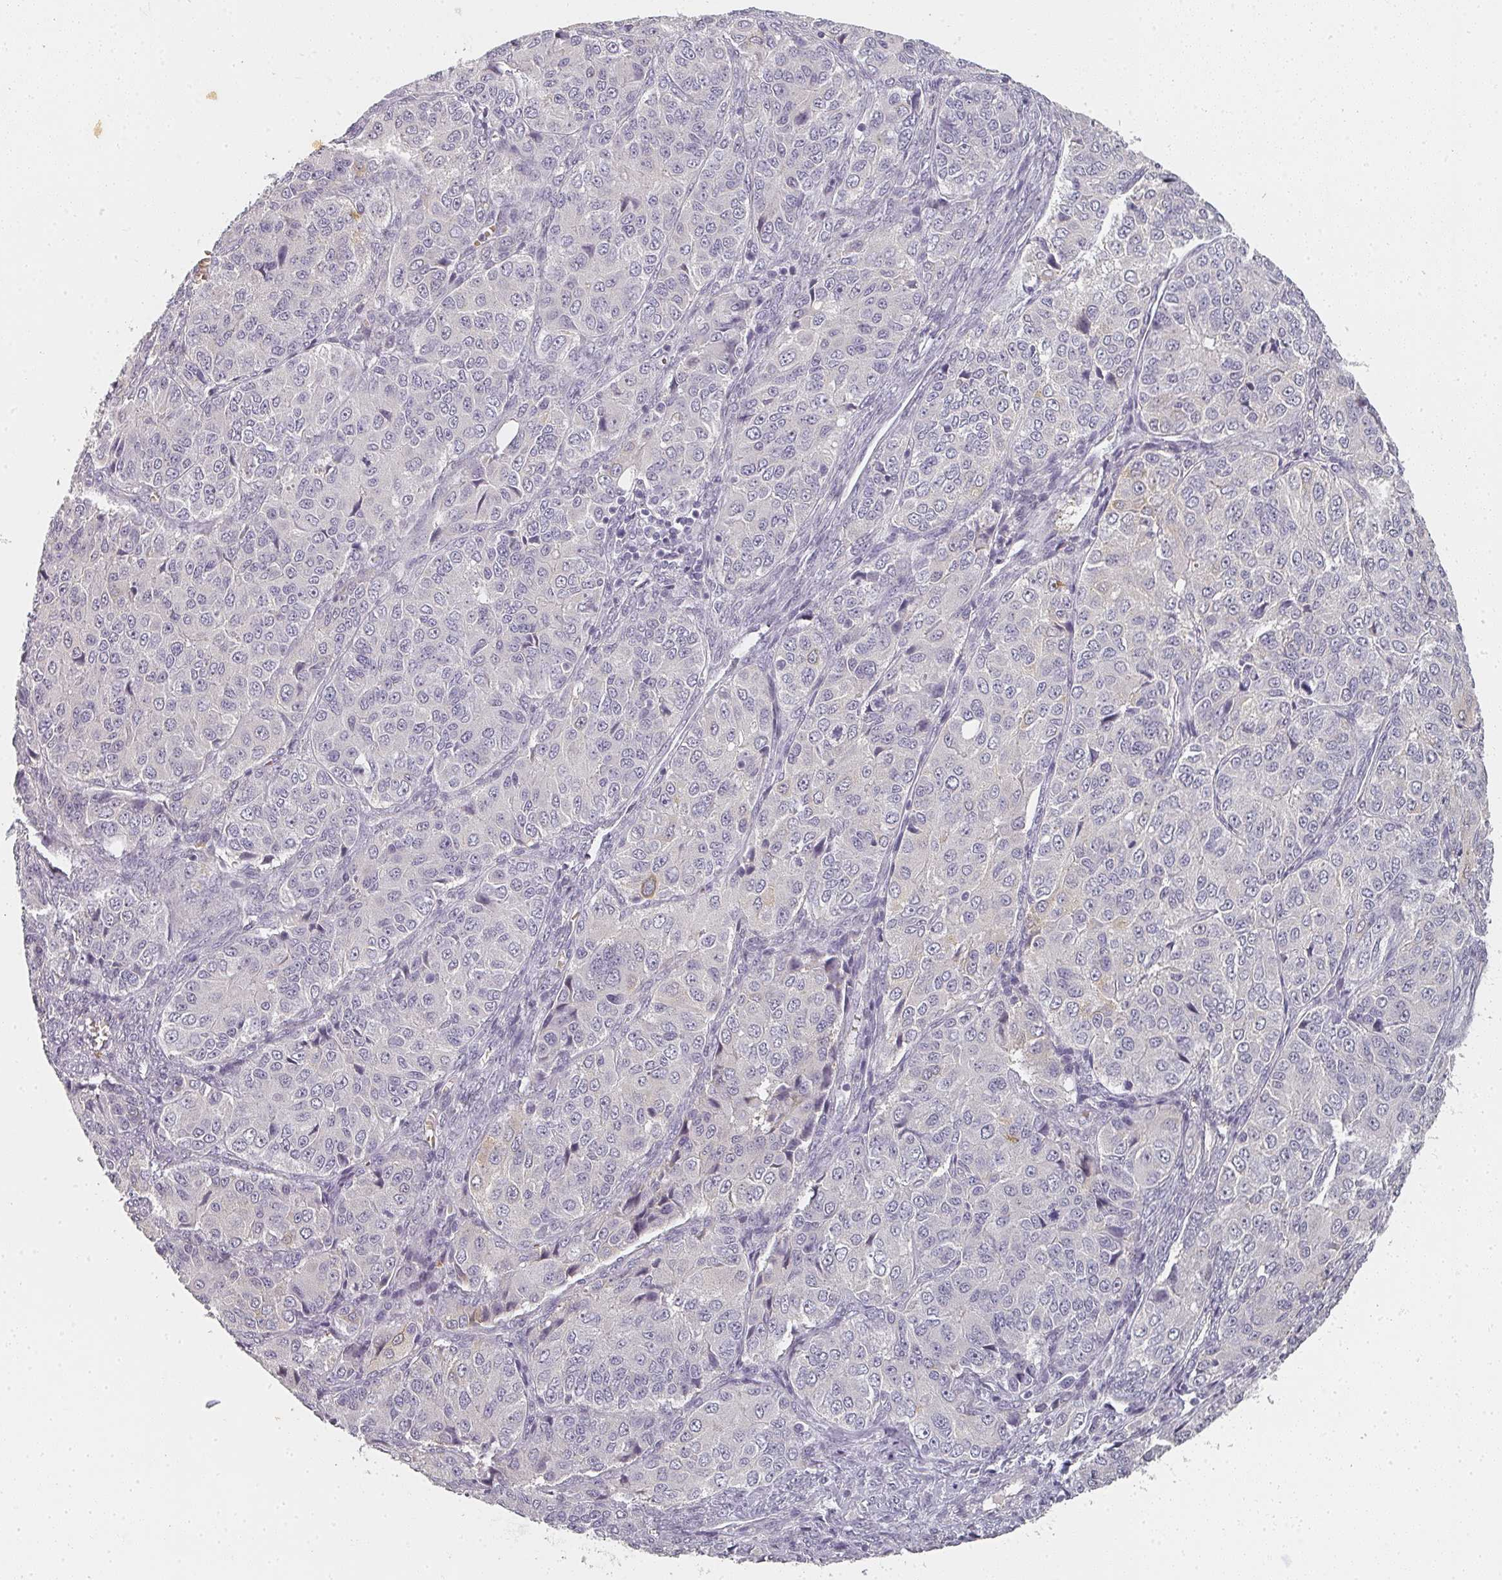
{"staining": {"intensity": "negative", "quantity": "none", "location": "none"}, "tissue": "ovarian cancer", "cell_type": "Tumor cells", "image_type": "cancer", "snomed": [{"axis": "morphology", "description": "Carcinoma, endometroid"}, {"axis": "topography", "description": "Ovary"}], "caption": "Immunohistochemistry (IHC) of ovarian cancer (endometroid carcinoma) reveals no positivity in tumor cells.", "gene": "SHISA2", "patient": {"sex": "female", "age": 51}}